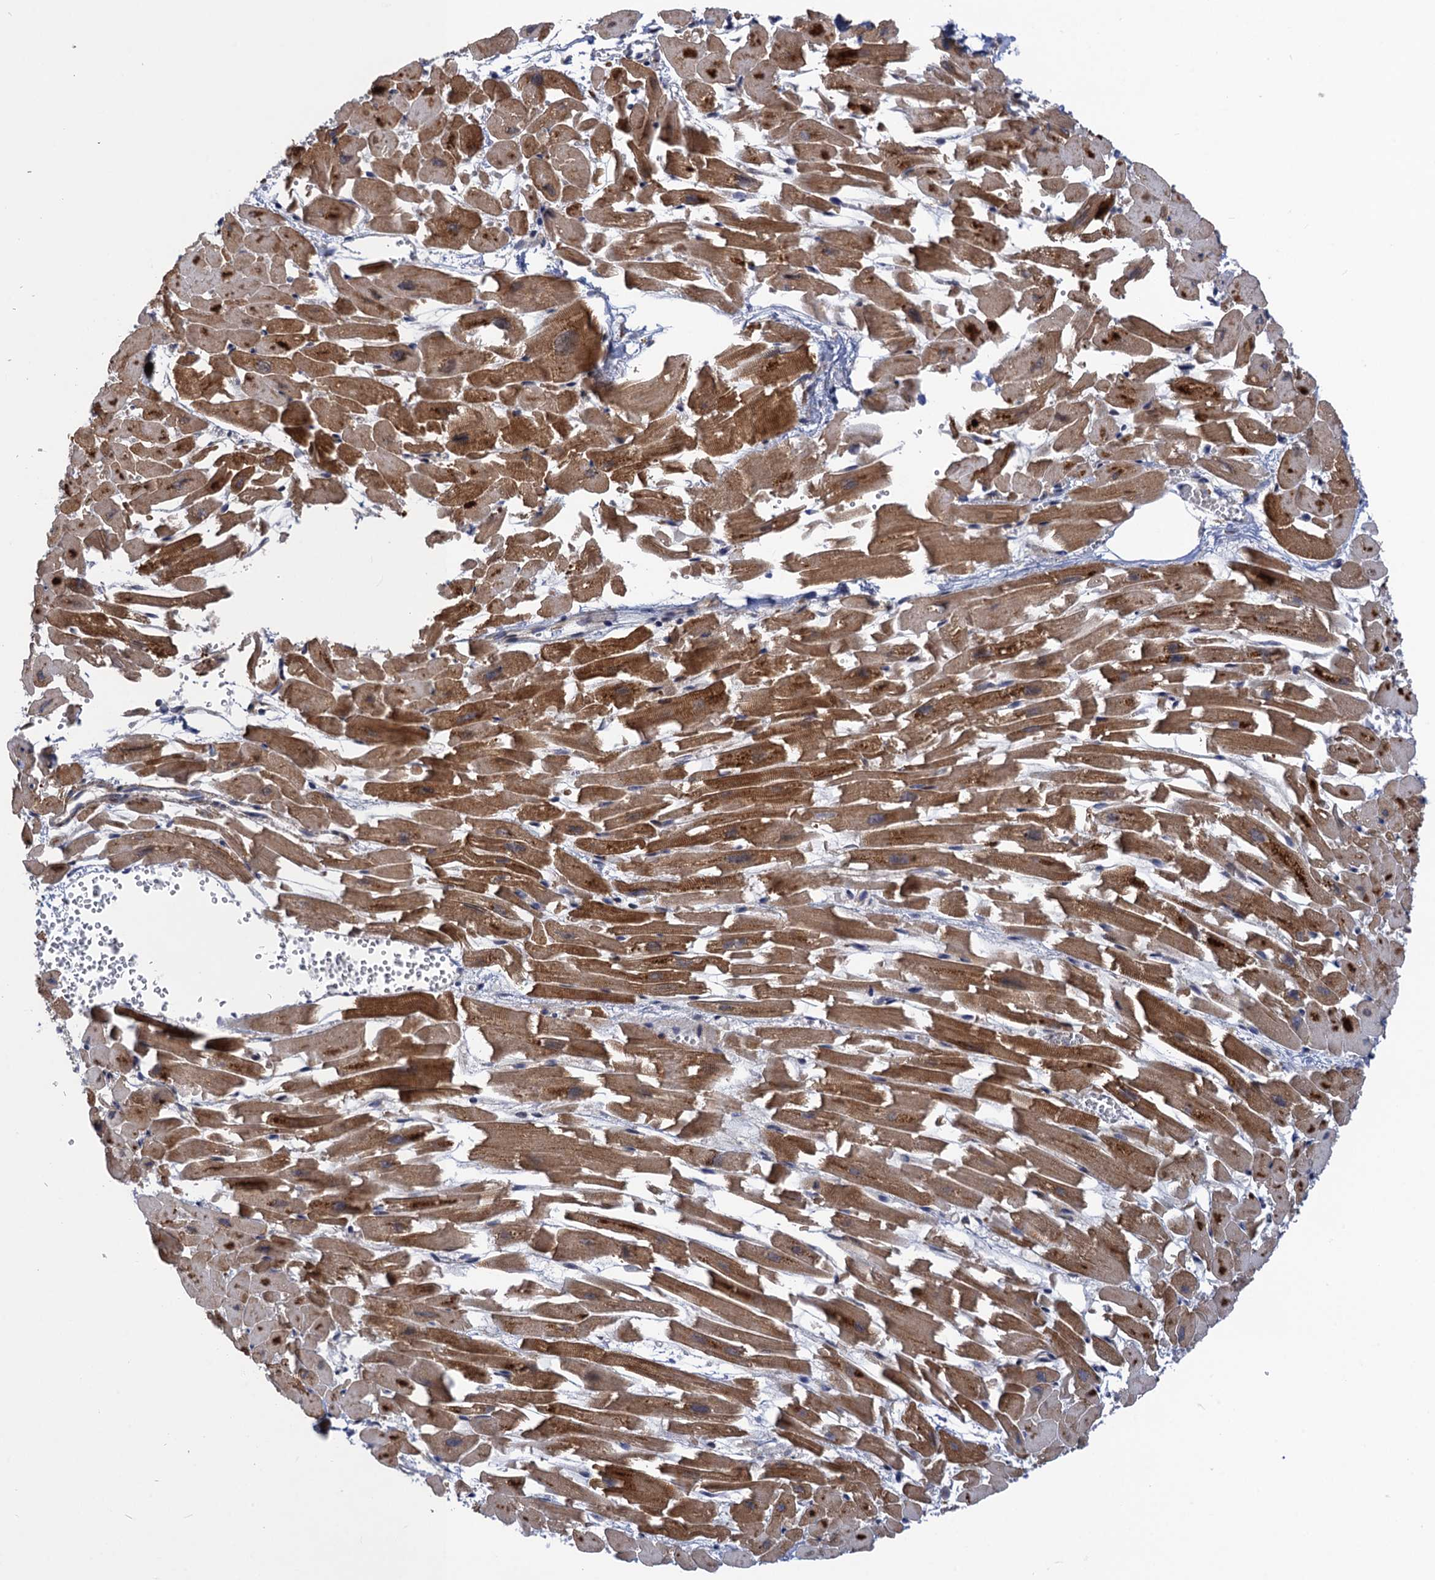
{"staining": {"intensity": "moderate", "quantity": ">75%", "location": "cytoplasmic/membranous,nuclear"}, "tissue": "heart muscle", "cell_type": "Cardiomyocytes", "image_type": "normal", "snomed": [{"axis": "morphology", "description": "Normal tissue, NOS"}, {"axis": "topography", "description": "Heart"}], "caption": "This is an image of IHC staining of unremarkable heart muscle, which shows moderate positivity in the cytoplasmic/membranous,nuclear of cardiomyocytes.", "gene": "NEK8", "patient": {"sex": "female", "age": 64}}